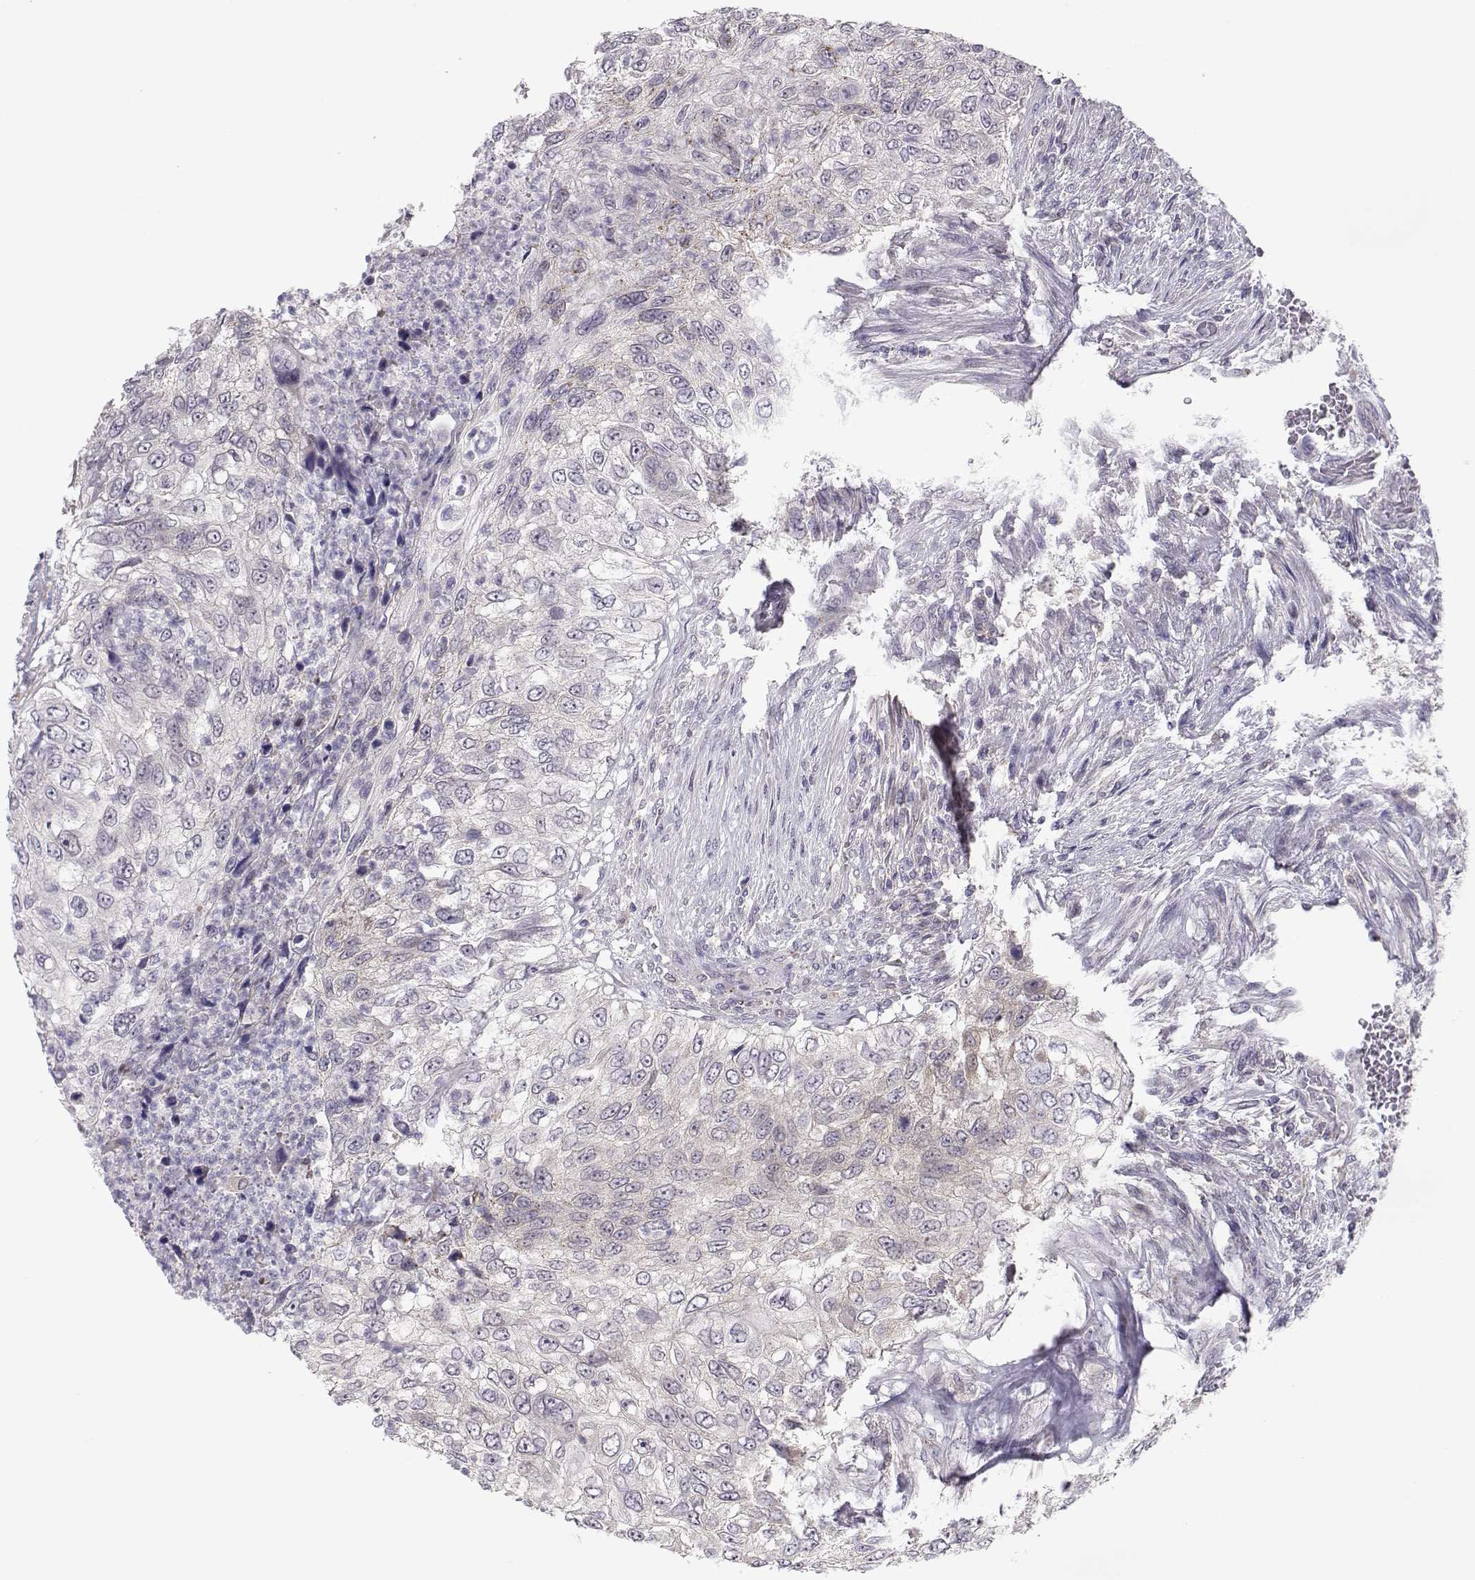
{"staining": {"intensity": "negative", "quantity": "none", "location": "none"}, "tissue": "urothelial cancer", "cell_type": "Tumor cells", "image_type": "cancer", "snomed": [{"axis": "morphology", "description": "Urothelial carcinoma, High grade"}, {"axis": "topography", "description": "Urinary bladder"}], "caption": "Immunohistochemistry of human high-grade urothelial carcinoma reveals no positivity in tumor cells.", "gene": "NPVF", "patient": {"sex": "female", "age": 60}}